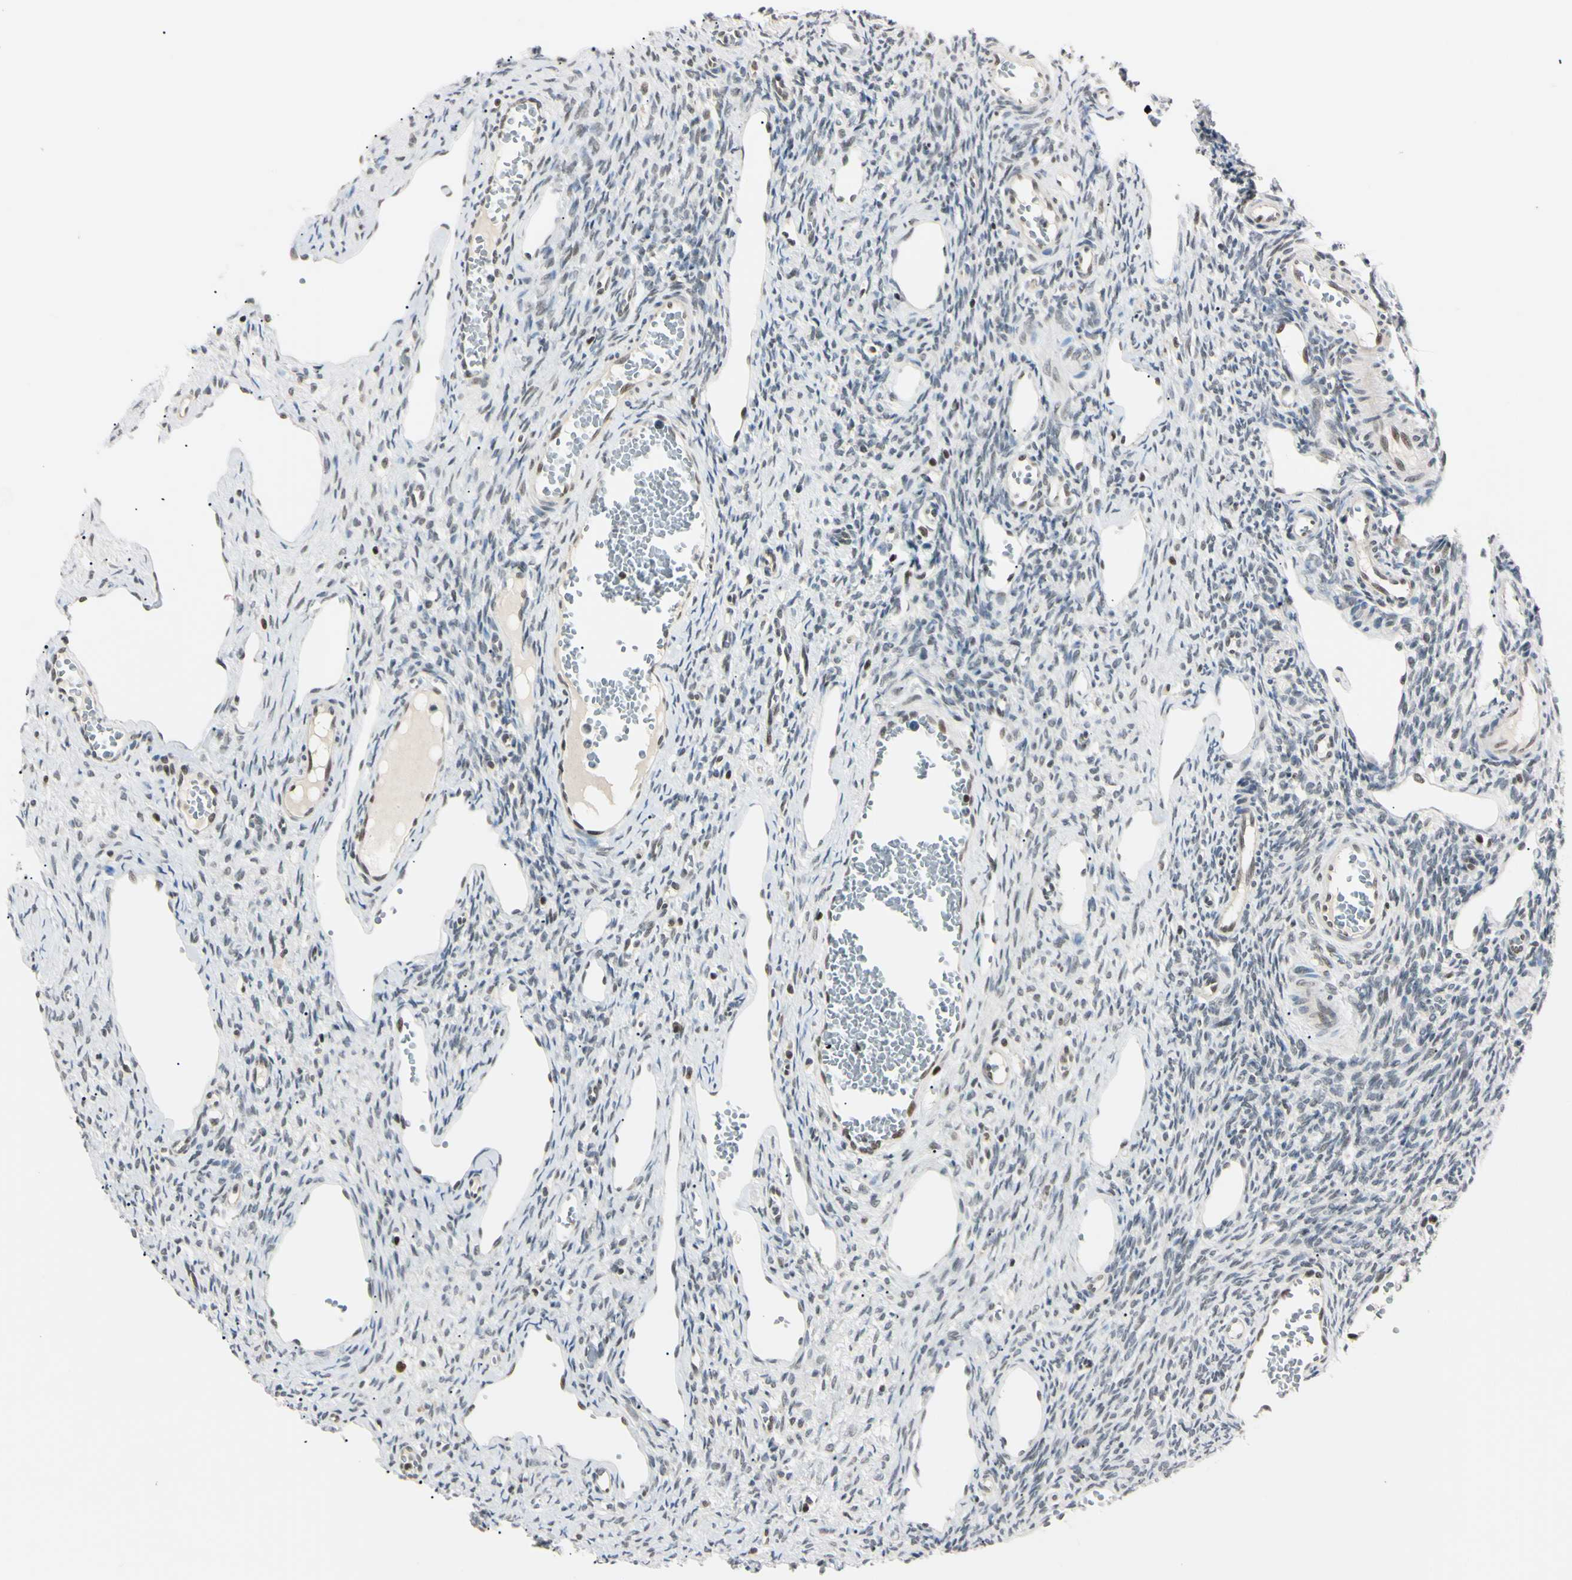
{"staining": {"intensity": "negative", "quantity": "none", "location": "none"}, "tissue": "ovary", "cell_type": "Ovarian stroma cells", "image_type": "normal", "snomed": [{"axis": "morphology", "description": "Normal tissue, NOS"}, {"axis": "topography", "description": "Ovary"}], "caption": "This photomicrograph is of unremarkable ovary stained with IHC to label a protein in brown with the nuclei are counter-stained blue. There is no expression in ovarian stroma cells.", "gene": "C1orf174", "patient": {"sex": "female", "age": 33}}